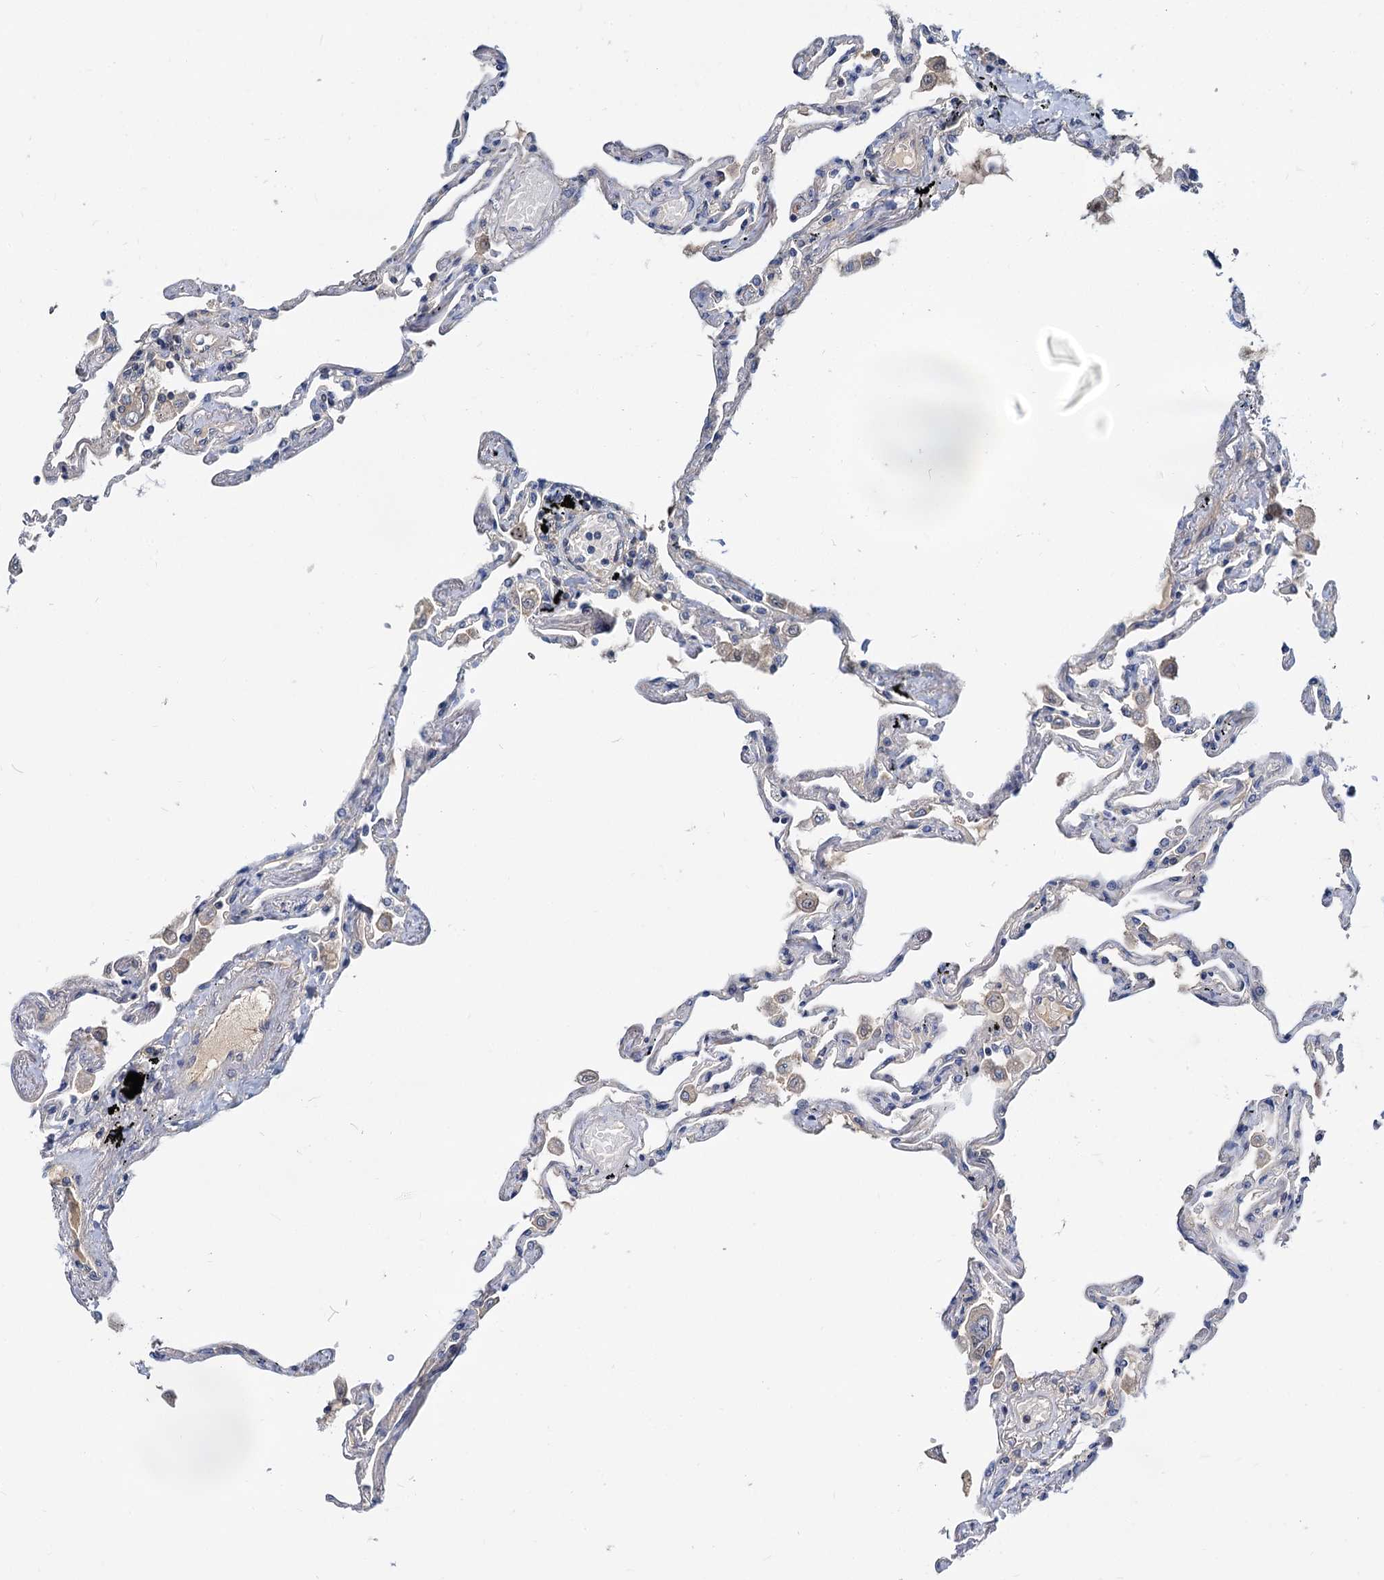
{"staining": {"intensity": "weak", "quantity": "25%-75%", "location": "cytoplasmic/membranous"}, "tissue": "lung", "cell_type": "Alveolar cells", "image_type": "normal", "snomed": [{"axis": "morphology", "description": "Normal tissue, NOS"}, {"axis": "topography", "description": "Lung"}], "caption": "Protein staining by immunohistochemistry displays weak cytoplasmic/membranous staining in about 25%-75% of alveolar cells in normal lung.", "gene": "SNX15", "patient": {"sex": "female", "age": 67}}